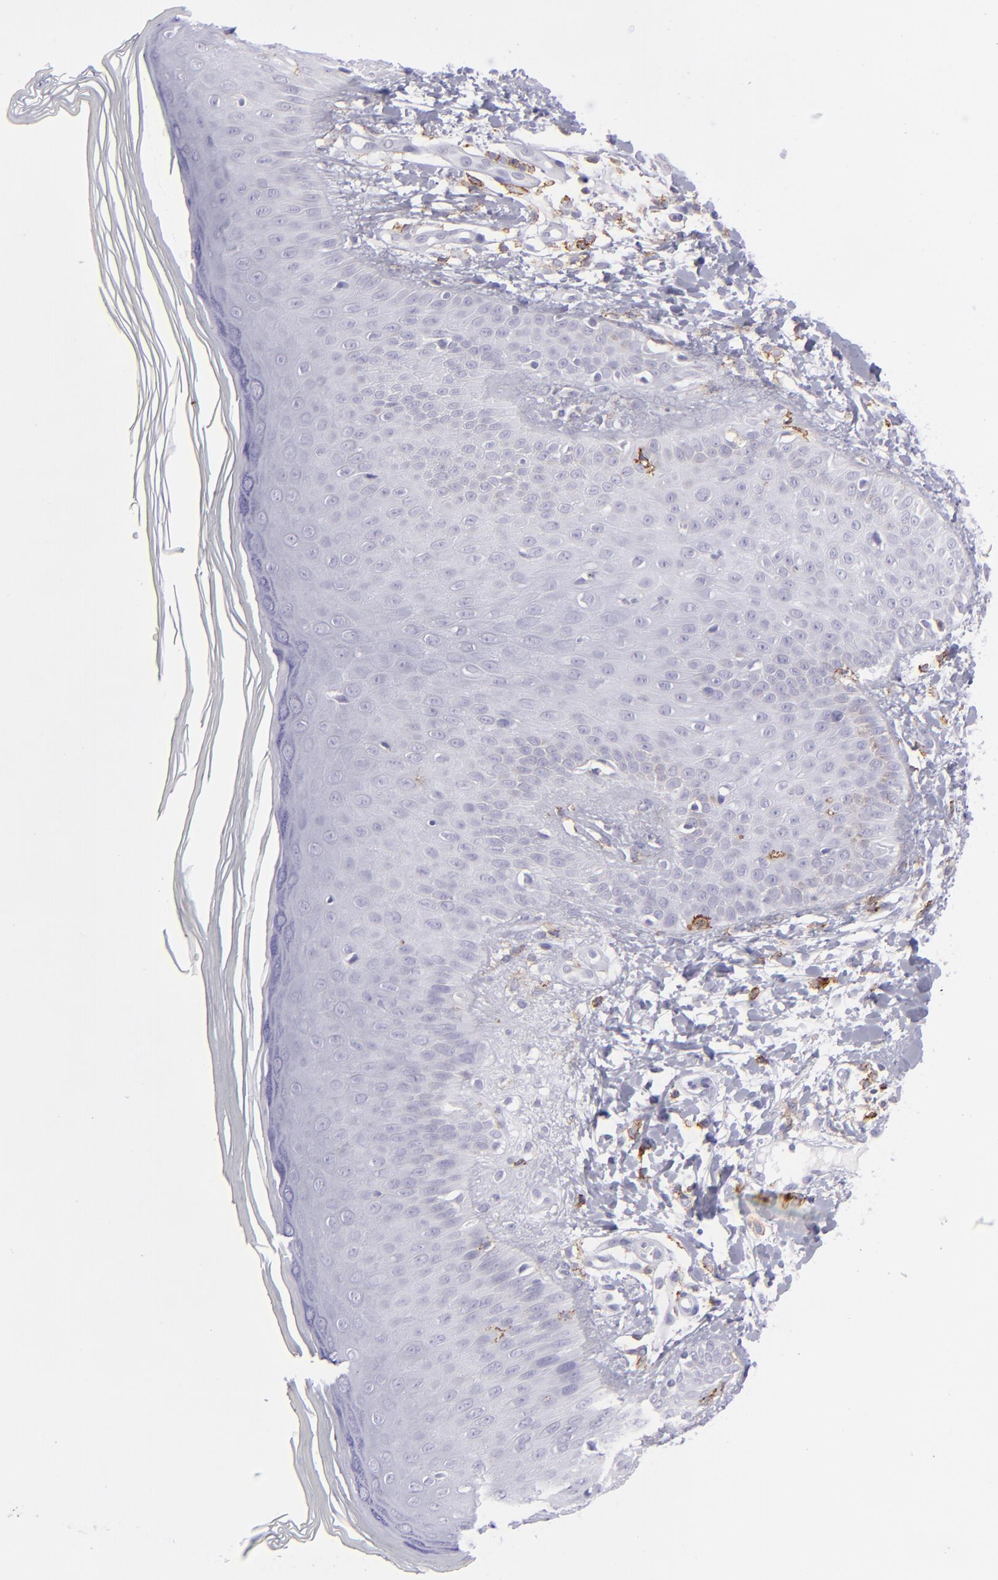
{"staining": {"intensity": "negative", "quantity": "none", "location": "none"}, "tissue": "skin", "cell_type": "Epidermal cells", "image_type": "normal", "snomed": [{"axis": "morphology", "description": "Normal tissue, NOS"}, {"axis": "morphology", "description": "Inflammation, NOS"}, {"axis": "topography", "description": "Soft tissue"}, {"axis": "topography", "description": "Anal"}], "caption": "Epidermal cells show no significant protein expression in unremarkable skin. The staining is performed using DAB (3,3'-diaminobenzidine) brown chromogen with nuclei counter-stained in using hematoxylin.", "gene": "SELPLG", "patient": {"sex": "female", "age": 15}}